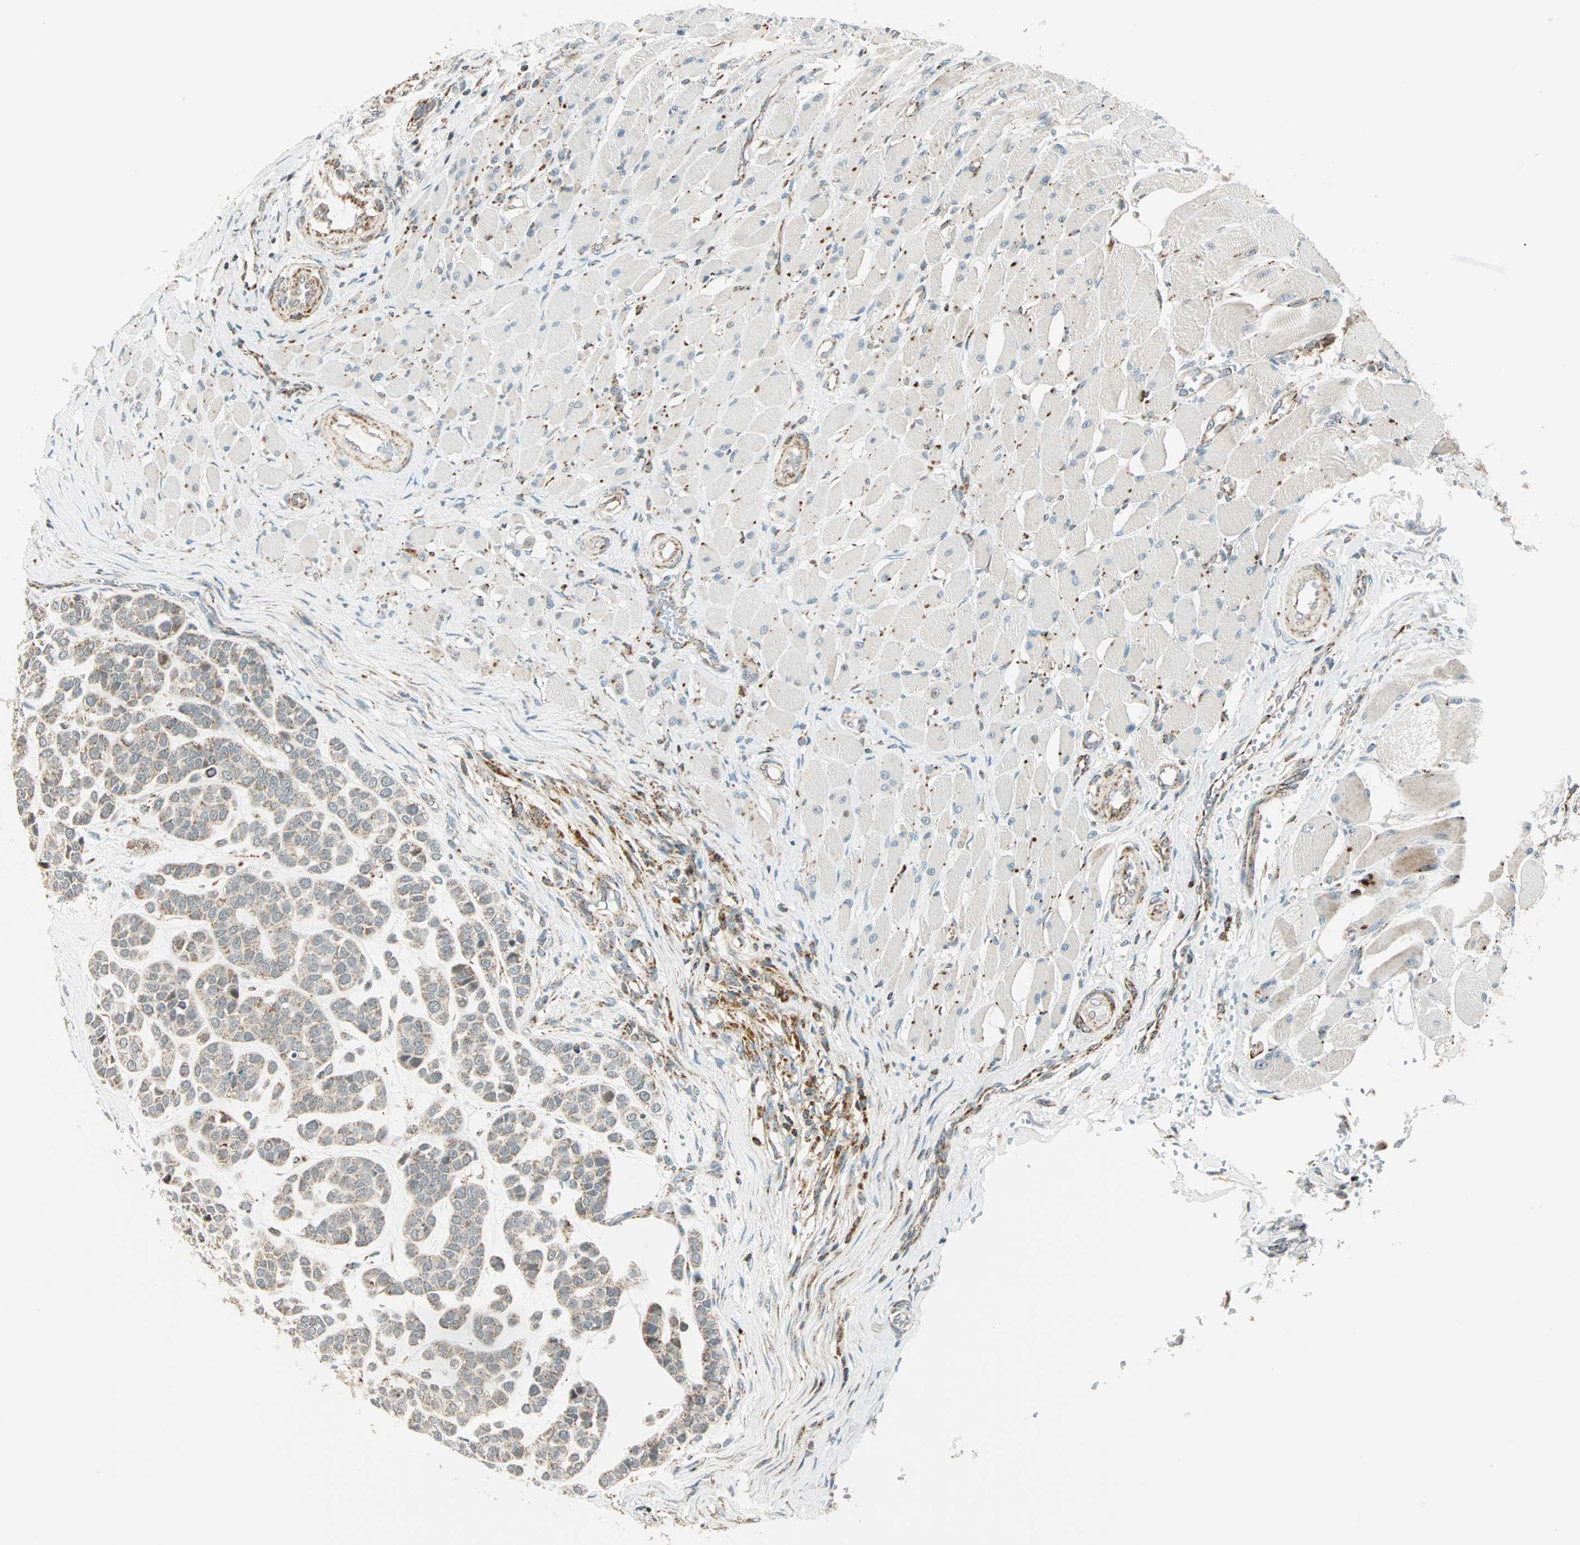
{"staining": {"intensity": "weak", "quantity": "<25%", "location": "cytoplasmic/membranous"}, "tissue": "head and neck cancer", "cell_type": "Tumor cells", "image_type": "cancer", "snomed": [{"axis": "morphology", "description": "Adenocarcinoma, NOS"}, {"axis": "morphology", "description": "Adenoma, NOS"}, {"axis": "topography", "description": "Head-Neck"}], "caption": "High power microscopy photomicrograph of an immunohistochemistry (IHC) histopathology image of head and neck adenocarcinoma, revealing no significant expression in tumor cells.", "gene": "SPRY4", "patient": {"sex": "female", "age": 55}}